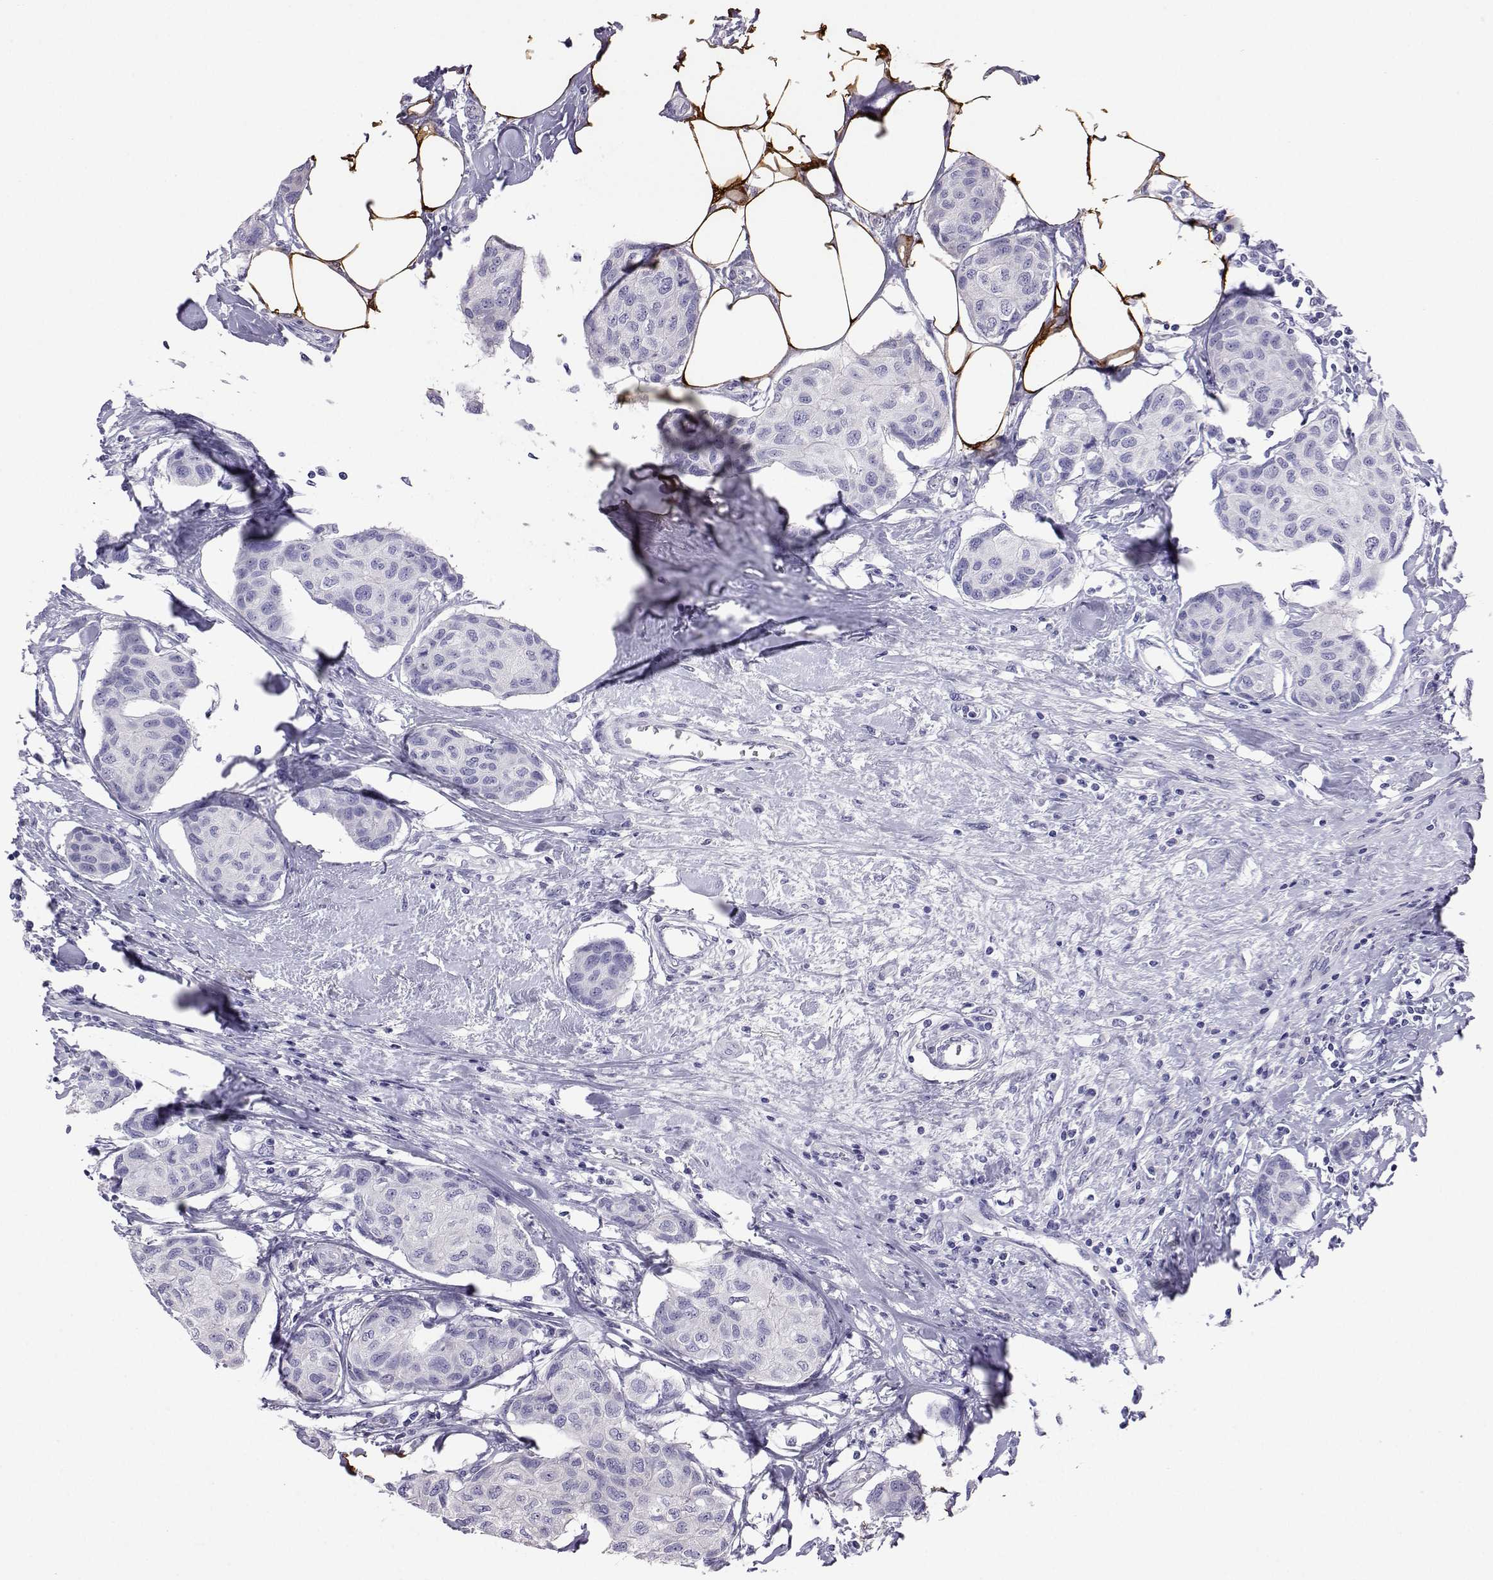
{"staining": {"intensity": "negative", "quantity": "none", "location": "none"}, "tissue": "breast cancer", "cell_type": "Tumor cells", "image_type": "cancer", "snomed": [{"axis": "morphology", "description": "Duct carcinoma"}, {"axis": "topography", "description": "Breast"}], "caption": "IHC micrograph of neoplastic tissue: human infiltrating ductal carcinoma (breast) stained with DAB reveals no significant protein positivity in tumor cells. (DAB (3,3'-diaminobenzidine) immunohistochemistry with hematoxylin counter stain).", "gene": "PLIN4", "patient": {"sex": "female", "age": 80}}